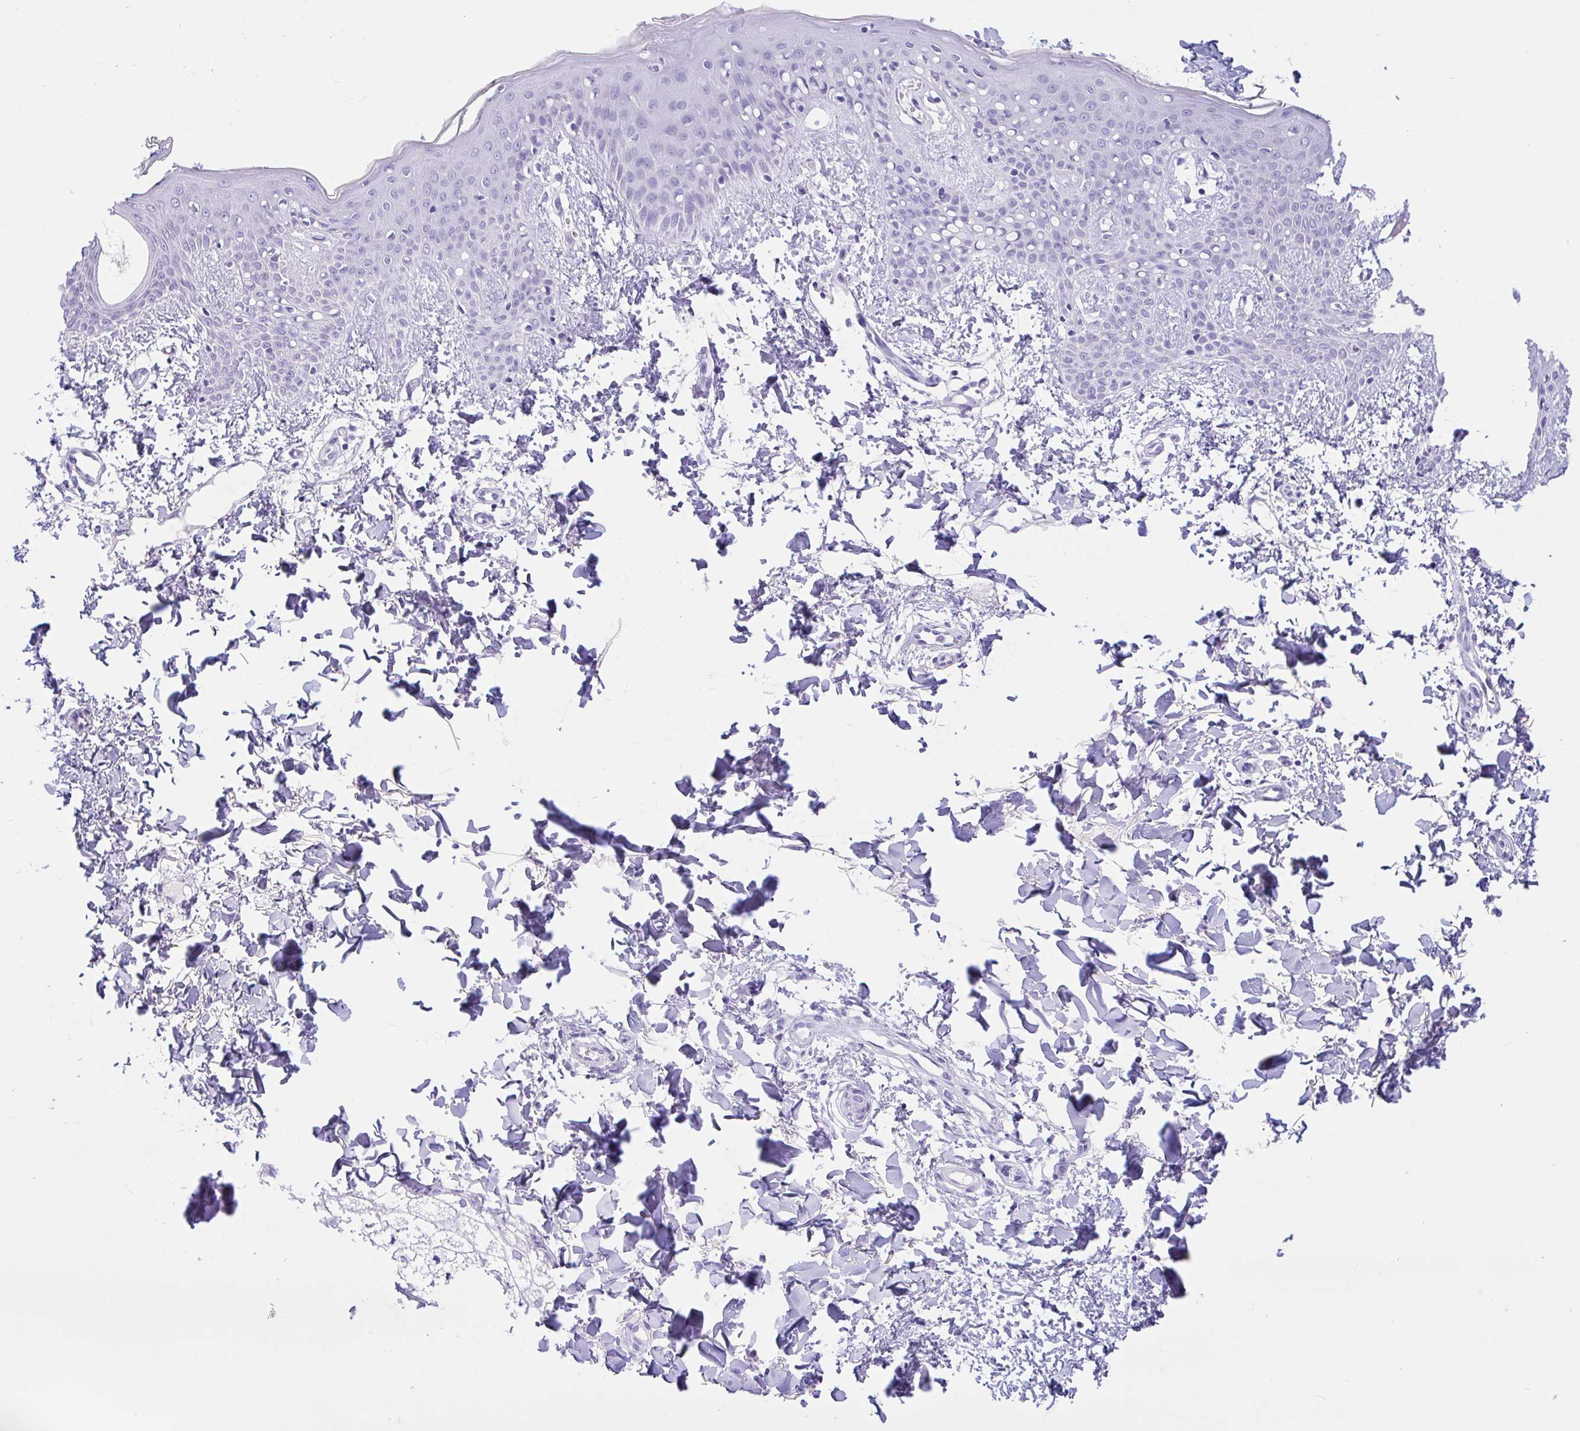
{"staining": {"intensity": "negative", "quantity": "none", "location": "none"}, "tissue": "skin", "cell_type": "Fibroblasts", "image_type": "normal", "snomed": [{"axis": "morphology", "description": "Normal tissue, NOS"}, {"axis": "topography", "description": "Skin"}], "caption": "Human skin stained for a protein using immunohistochemistry (IHC) demonstrates no positivity in fibroblasts.", "gene": "ZNF319", "patient": {"sex": "male", "age": 16}}